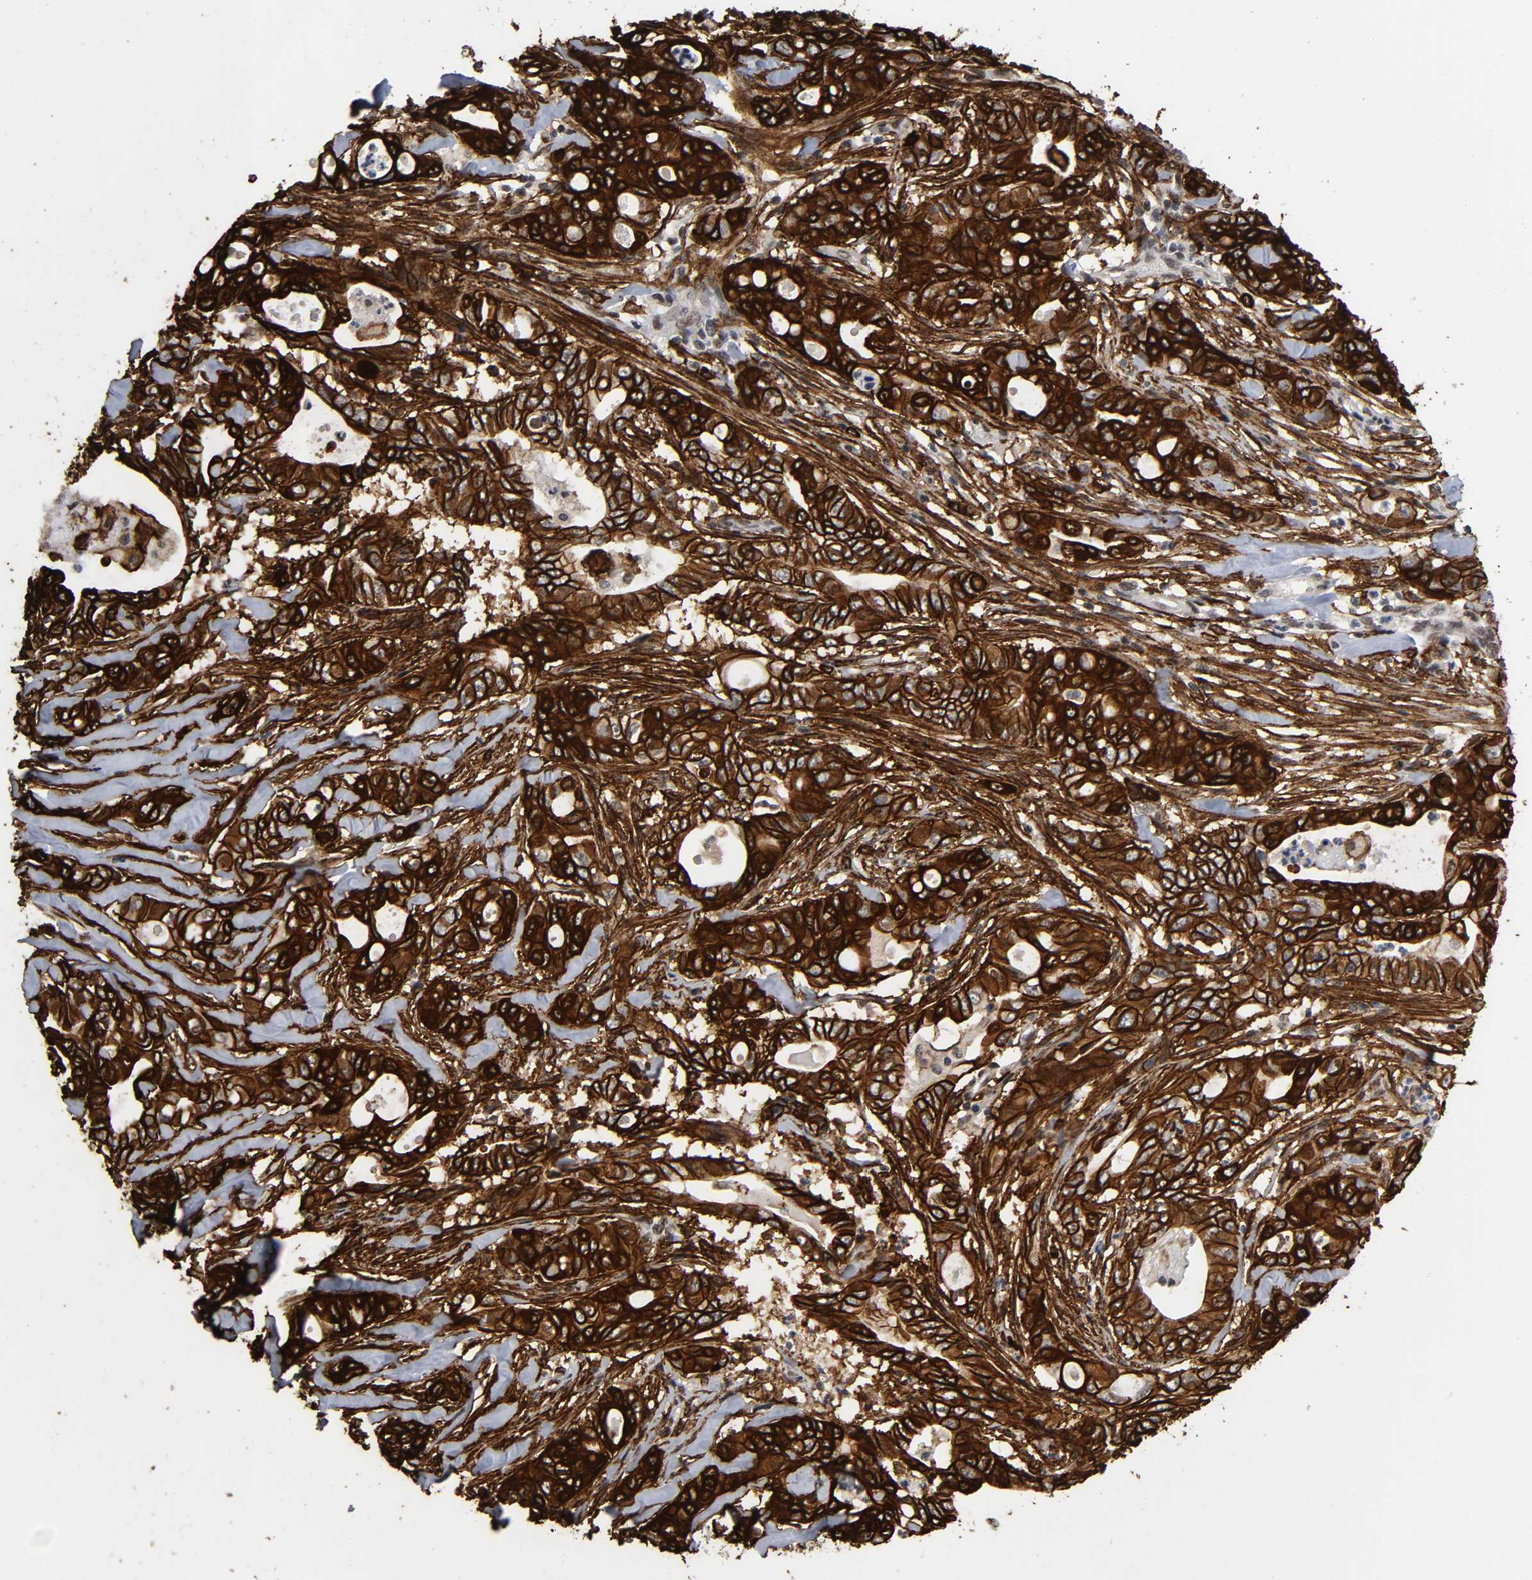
{"staining": {"intensity": "strong", "quantity": ">75%", "location": "cytoplasmic/membranous"}, "tissue": "liver cancer", "cell_type": "Tumor cells", "image_type": "cancer", "snomed": [{"axis": "morphology", "description": "Cholangiocarcinoma"}, {"axis": "topography", "description": "Liver"}], "caption": "Liver cancer (cholangiocarcinoma) stained for a protein (brown) demonstrates strong cytoplasmic/membranous positive expression in approximately >75% of tumor cells.", "gene": "AHNAK2", "patient": {"sex": "female", "age": 67}}